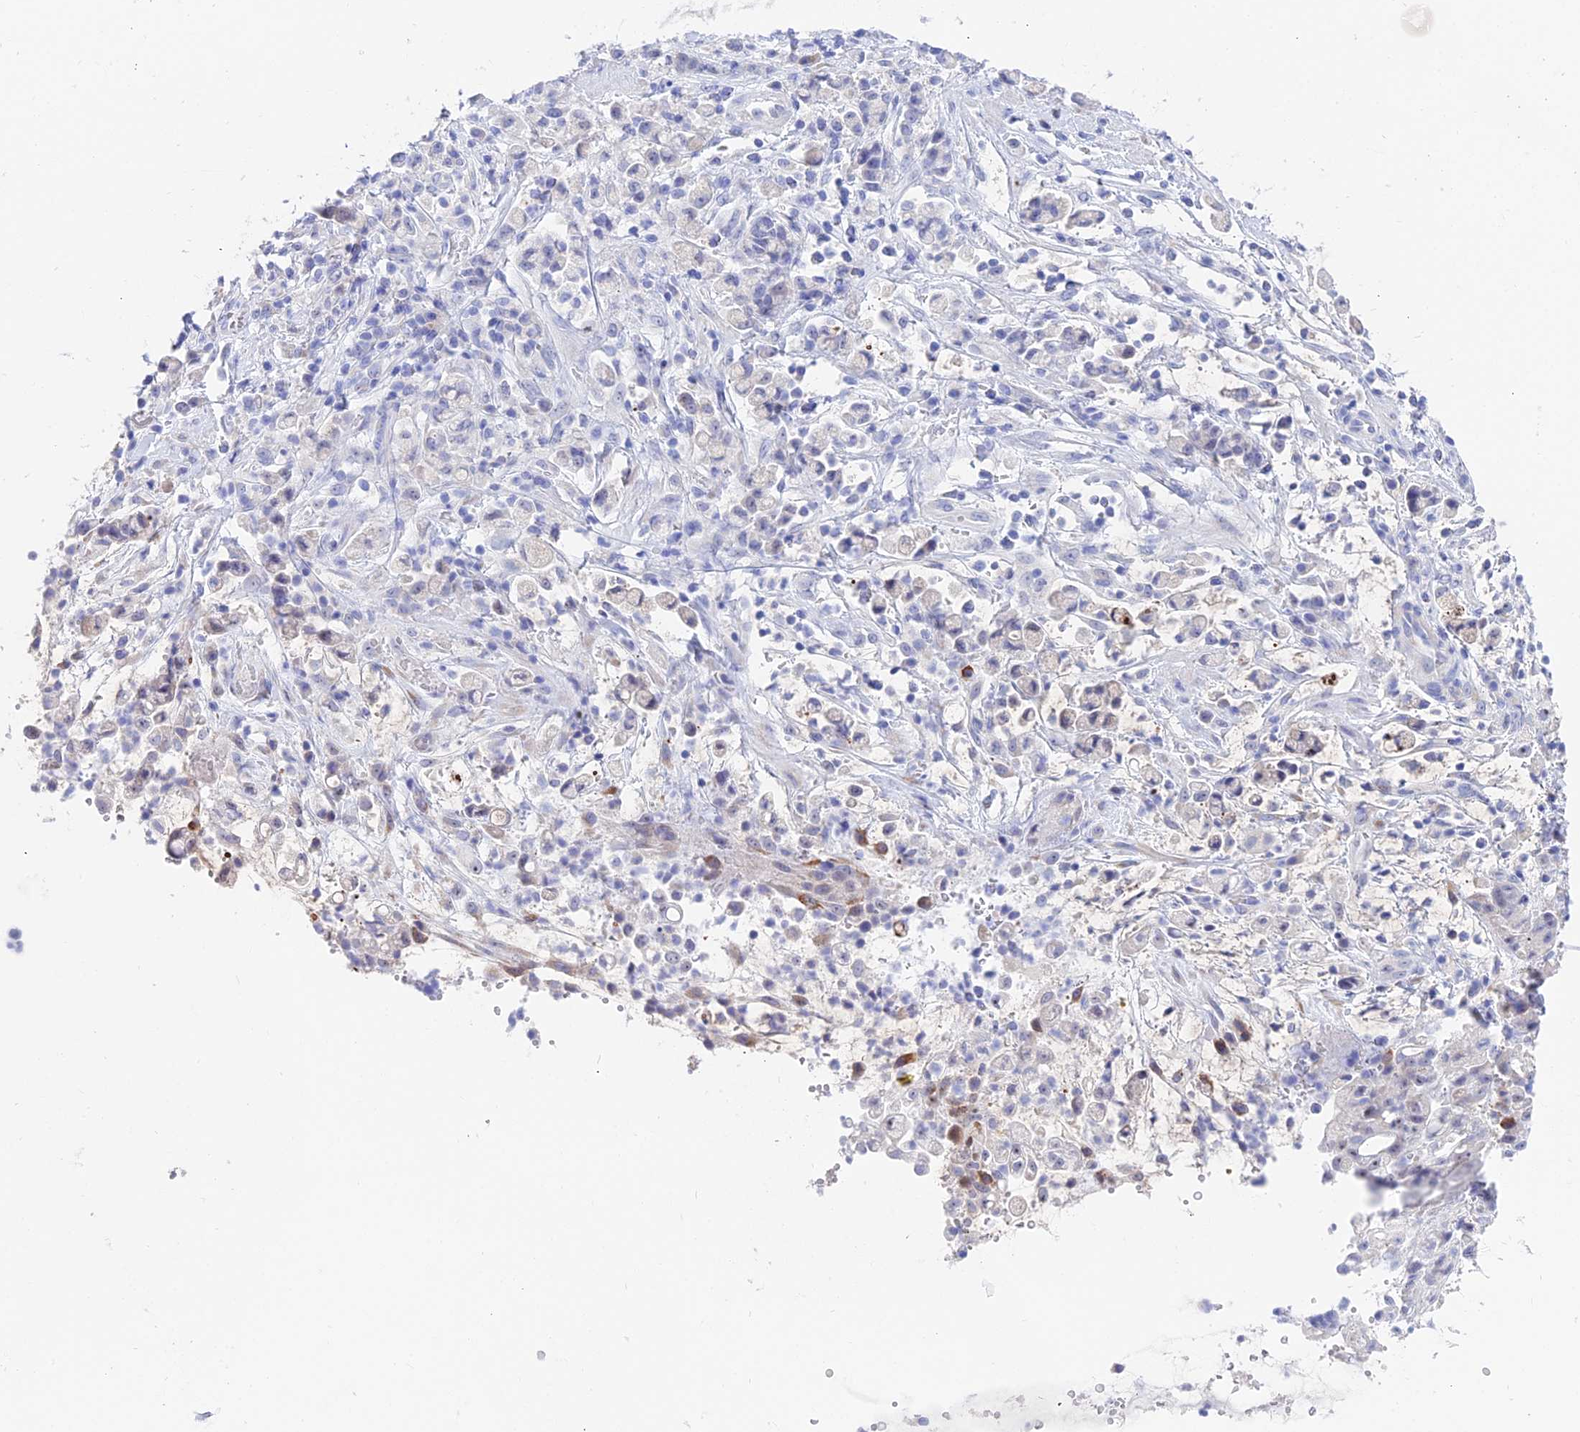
{"staining": {"intensity": "negative", "quantity": "none", "location": "none"}, "tissue": "stomach cancer", "cell_type": "Tumor cells", "image_type": "cancer", "snomed": [{"axis": "morphology", "description": "Adenocarcinoma, NOS"}, {"axis": "topography", "description": "Stomach"}], "caption": "High power microscopy histopathology image of an IHC micrograph of adenocarcinoma (stomach), revealing no significant positivity in tumor cells. (Brightfield microscopy of DAB immunohistochemistry (IHC) at high magnification).", "gene": "CEP41", "patient": {"sex": "female", "age": 60}}